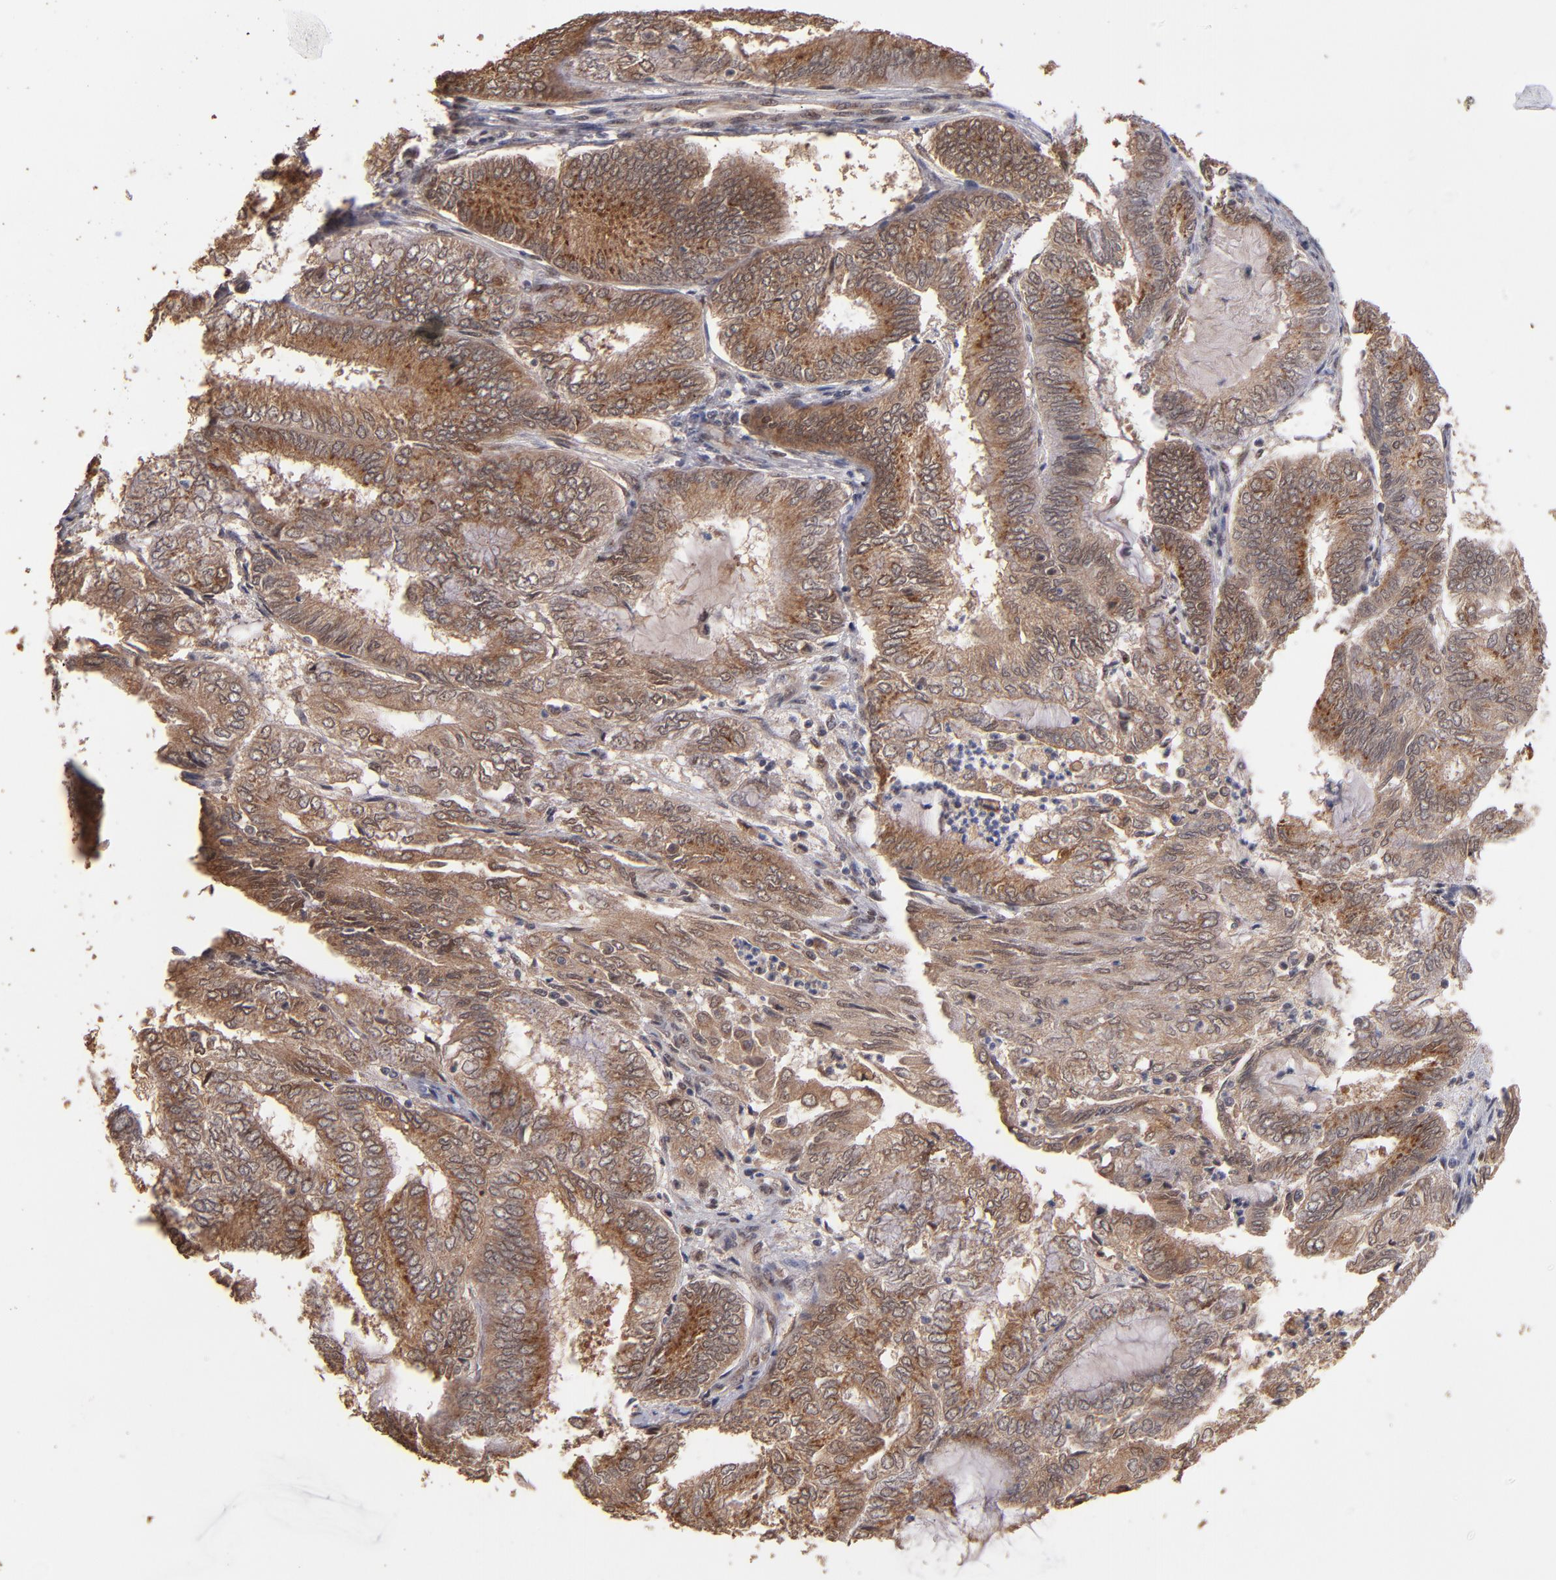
{"staining": {"intensity": "moderate", "quantity": ">75%", "location": "cytoplasmic/membranous"}, "tissue": "endometrial cancer", "cell_type": "Tumor cells", "image_type": "cancer", "snomed": [{"axis": "morphology", "description": "Adenocarcinoma, NOS"}, {"axis": "topography", "description": "Endometrium"}], "caption": "A medium amount of moderate cytoplasmic/membranous staining is seen in about >75% of tumor cells in adenocarcinoma (endometrial) tissue.", "gene": "EAPP", "patient": {"sex": "female", "age": 59}}